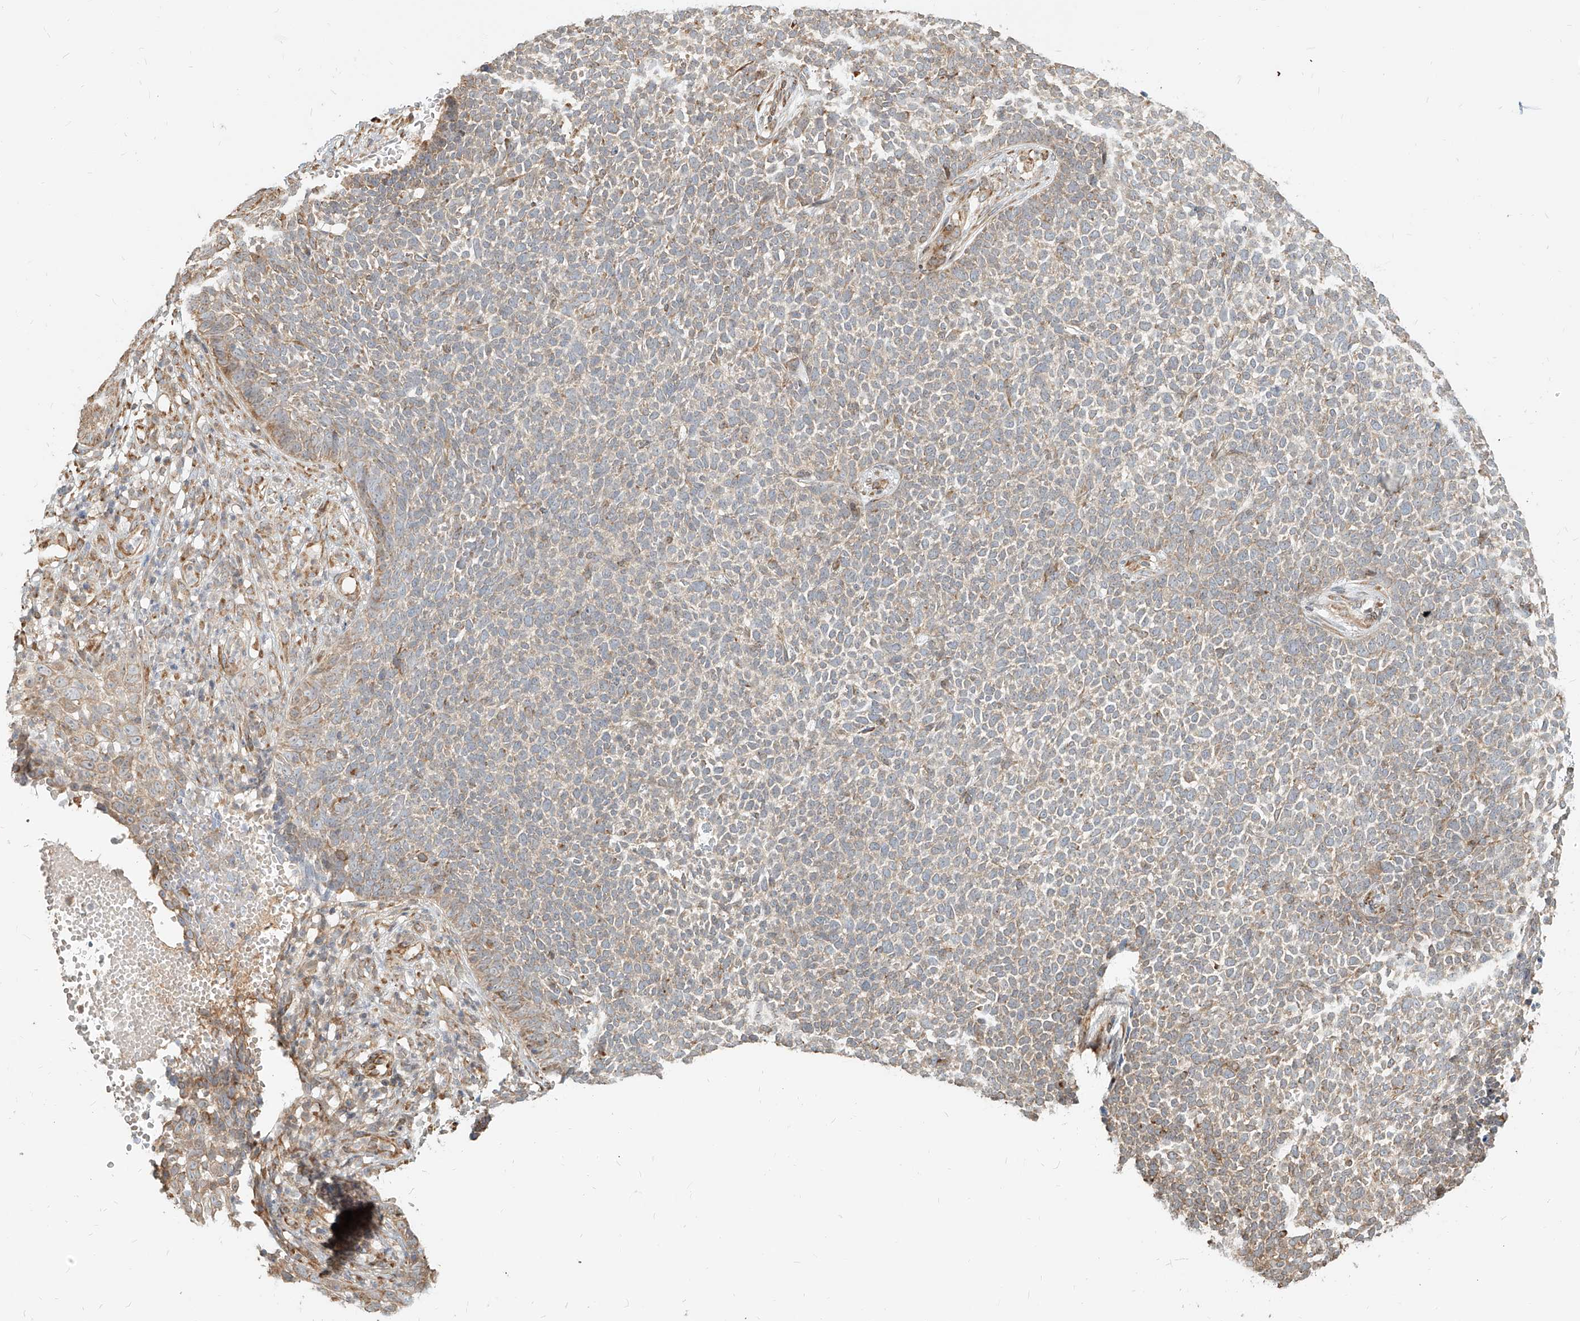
{"staining": {"intensity": "moderate", "quantity": "<25%", "location": "cytoplasmic/membranous"}, "tissue": "skin cancer", "cell_type": "Tumor cells", "image_type": "cancer", "snomed": [{"axis": "morphology", "description": "Basal cell carcinoma"}, {"axis": "topography", "description": "Skin"}], "caption": "Protein analysis of skin basal cell carcinoma tissue demonstrates moderate cytoplasmic/membranous staining in about <25% of tumor cells.", "gene": "UBE2K", "patient": {"sex": "female", "age": 84}}